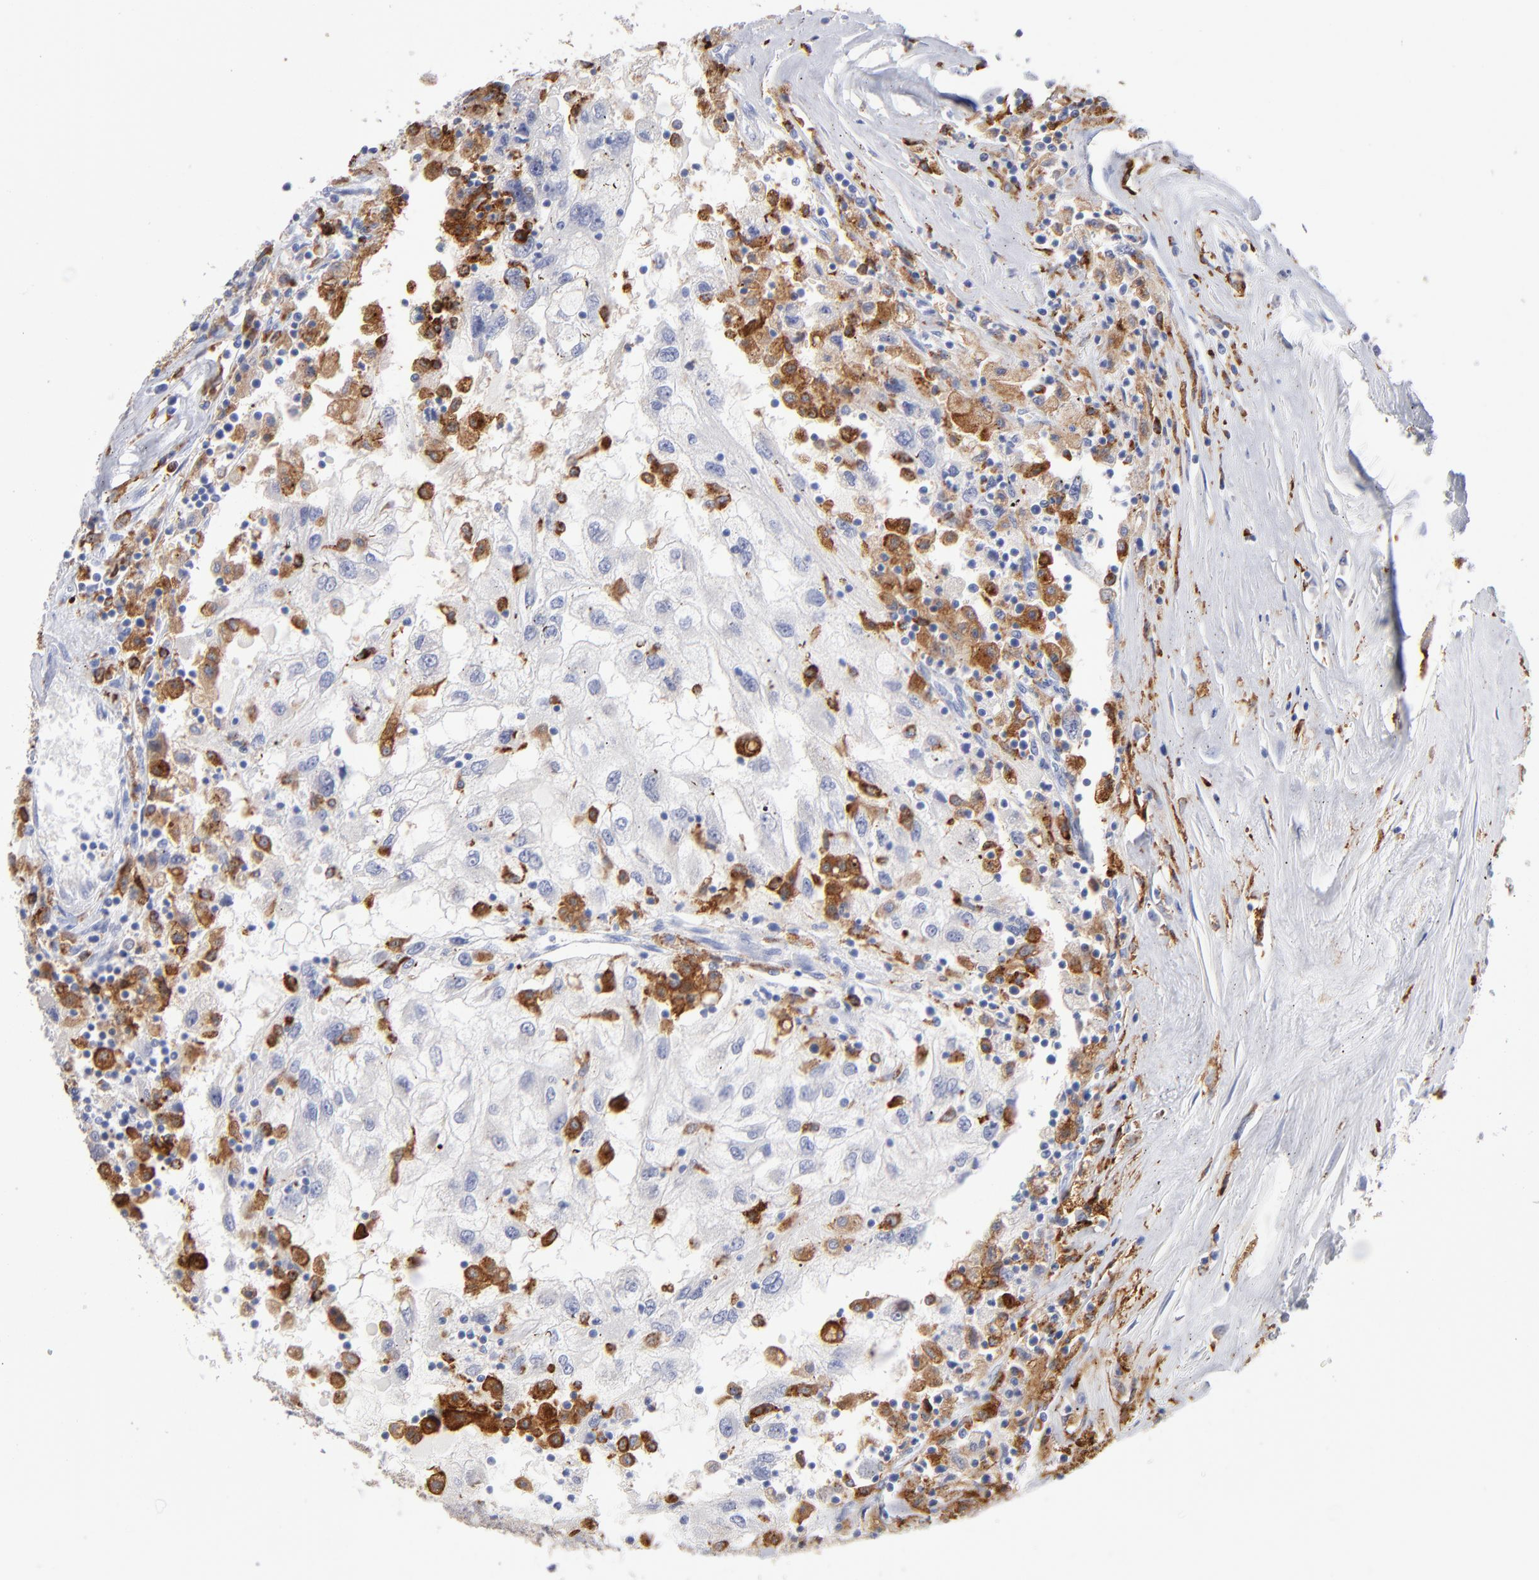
{"staining": {"intensity": "negative", "quantity": "none", "location": "none"}, "tissue": "renal cancer", "cell_type": "Tumor cells", "image_type": "cancer", "snomed": [{"axis": "morphology", "description": "Normal tissue, NOS"}, {"axis": "morphology", "description": "Adenocarcinoma, NOS"}, {"axis": "topography", "description": "Kidney"}], "caption": "Adenocarcinoma (renal) stained for a protein using immunohistochemistry (IHC) exhibits no positivity tumor cells.", "gene": "CD180", "patient": {"sex": "male", "age": 71}}